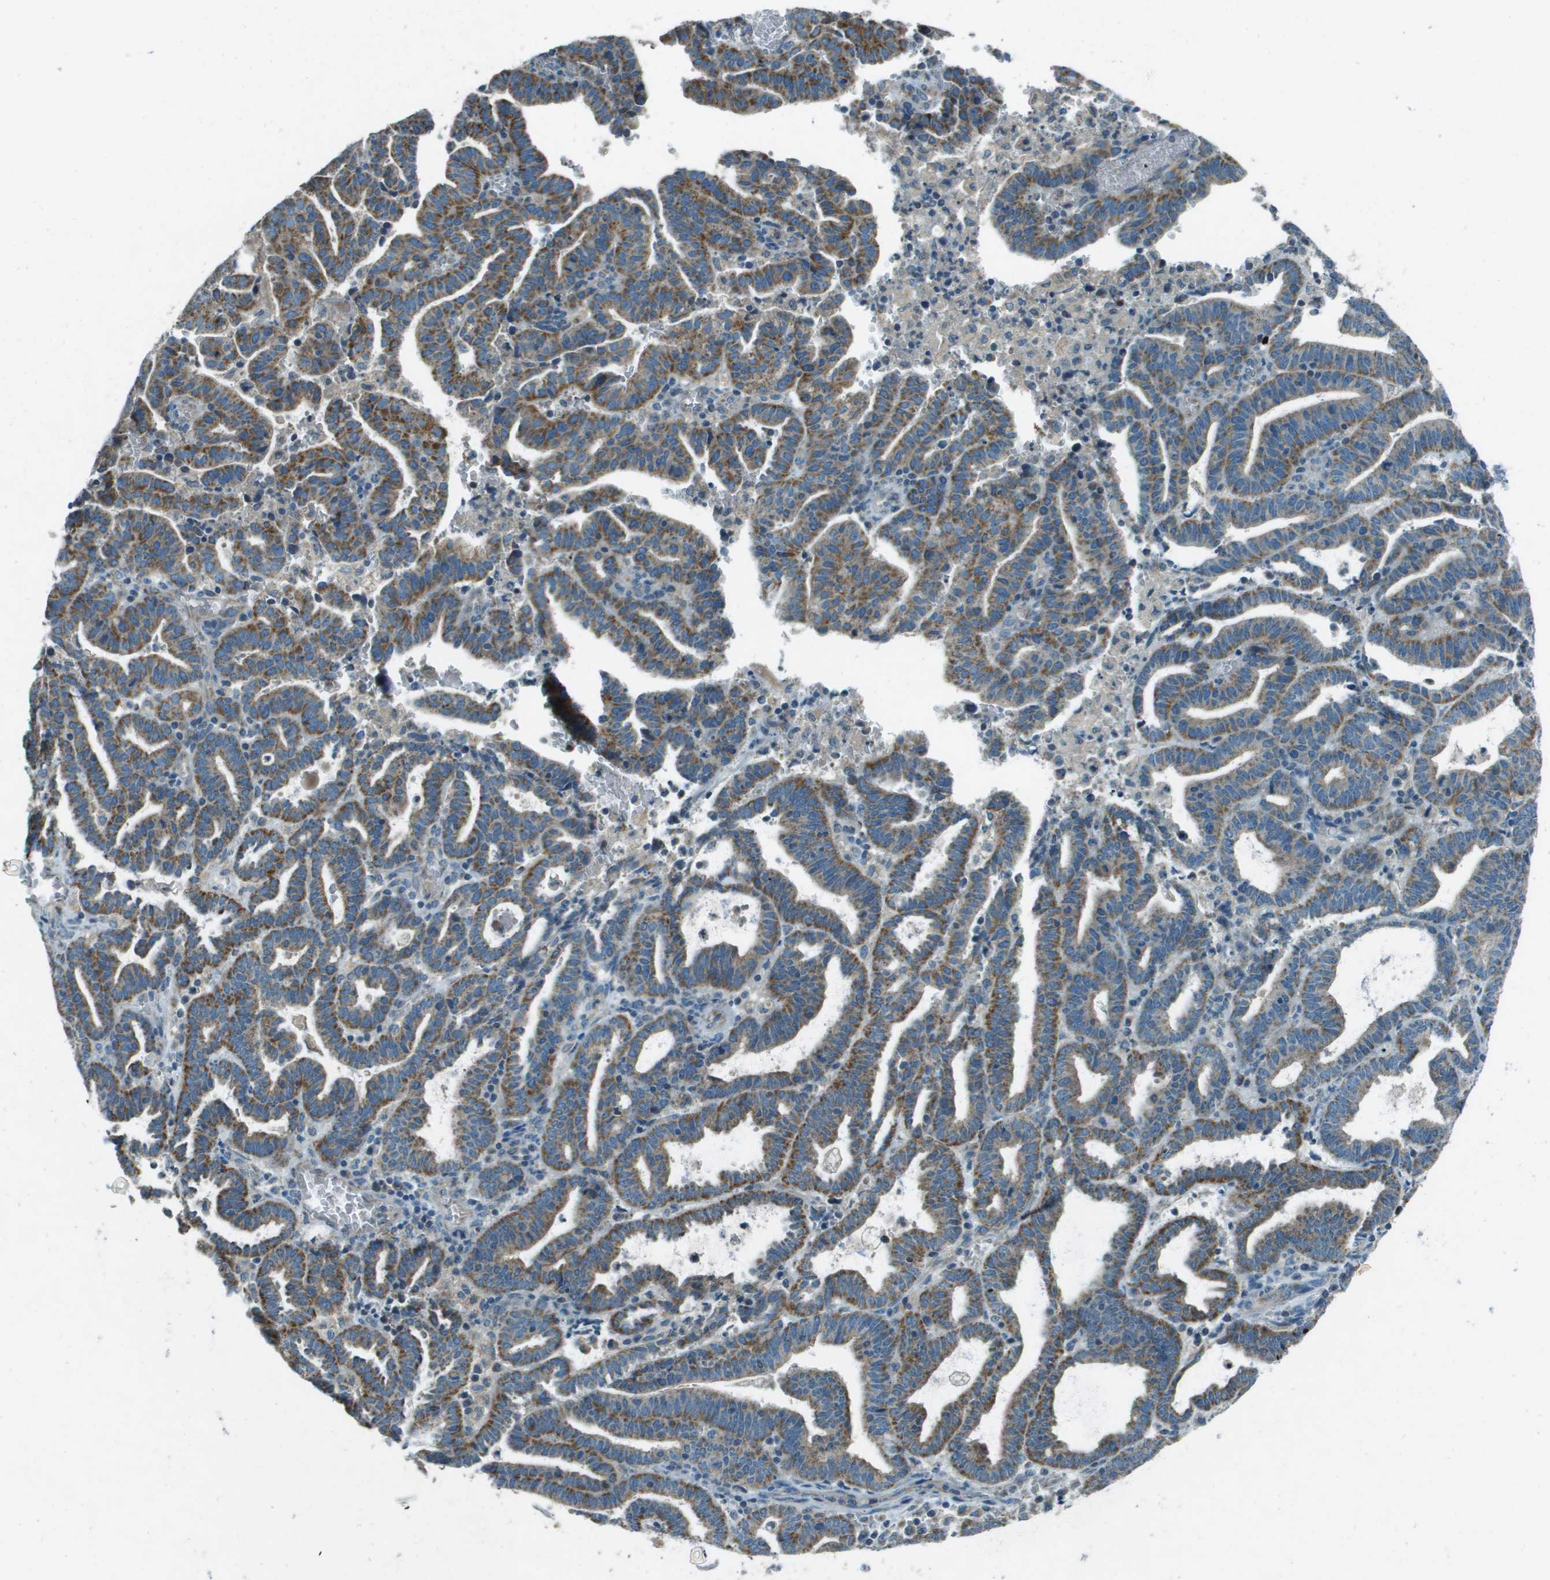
{"staining": {"intensity": "moderate", "quantity": ">75%", "location": "cytoplasmic/membranous"}, "tissue": "endometrial cancer", "cell_type": "Tumor cells", "image_type": "cancer", "snomed": [{"axis": "morphology", "description": "Adenocarcinoma, NOS"}, {"axis": "topography", "description": "Uterus"}], "caption": "Moderate cytoplasmic/membranous staining is present in approximately >75% of tumor cells in endometrial cancer.", "gene": "MIGA1", "patient": {"sex": "female", "age": 83}}